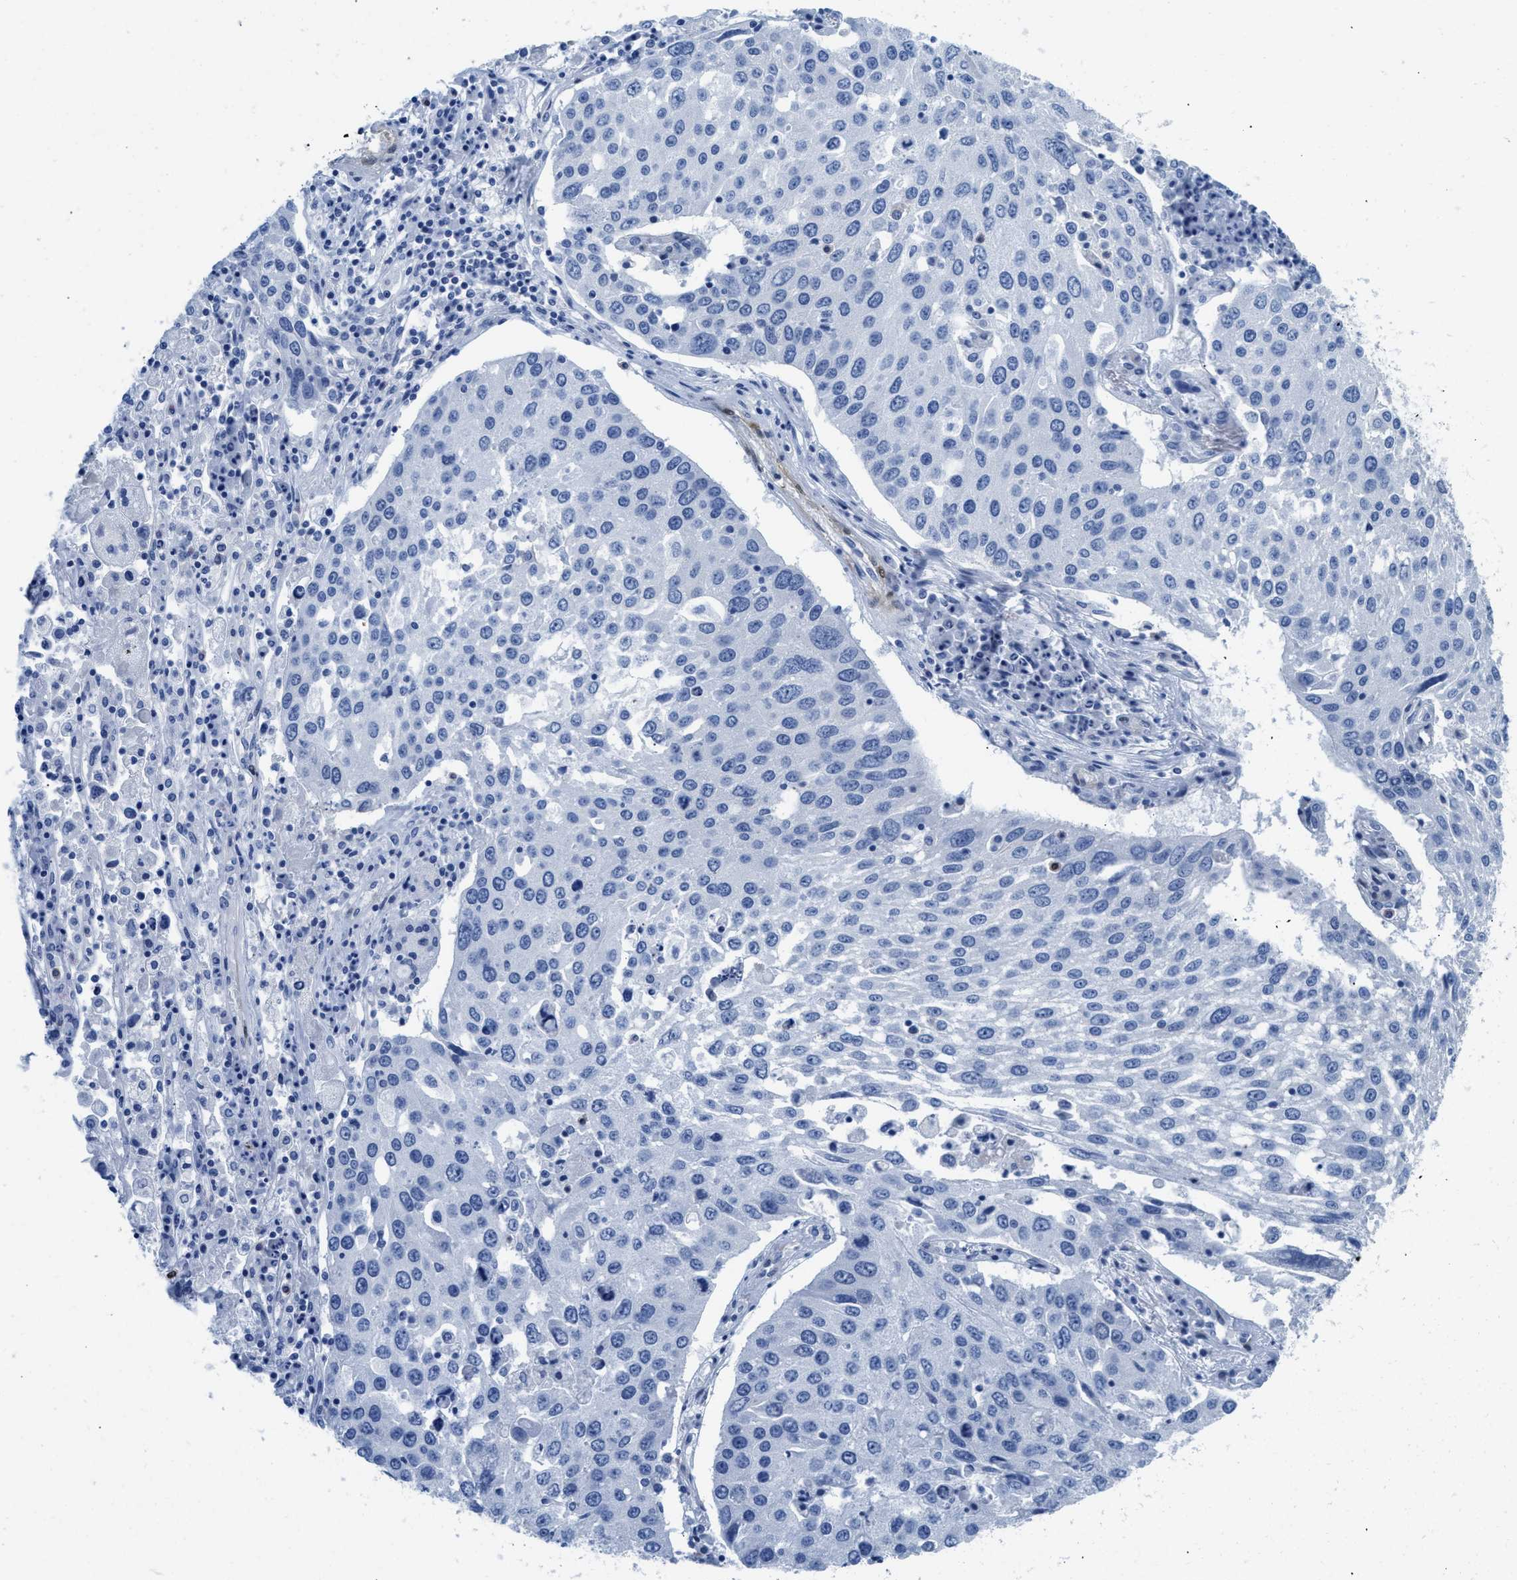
{"staining": {"intensity": "negative", "quantity": "none", "location": "none"}, "tissue": "lung cancer", "cell_type": "Tumor cells", "image_type": "cancer", "snomed": [{"axis": "morphology", "description": "Squamous cell carcinoma, NOS"}, {"axis": "topography", "description": "Lung"}], "caption": "DAB (3,3'-diaminobenzidine) immunohistochemical staining of lung cancer demonstrates no significant staining in tumor cells.", "gene": "NKAIN3", "patient": {"sex": "male", "age": 65}}